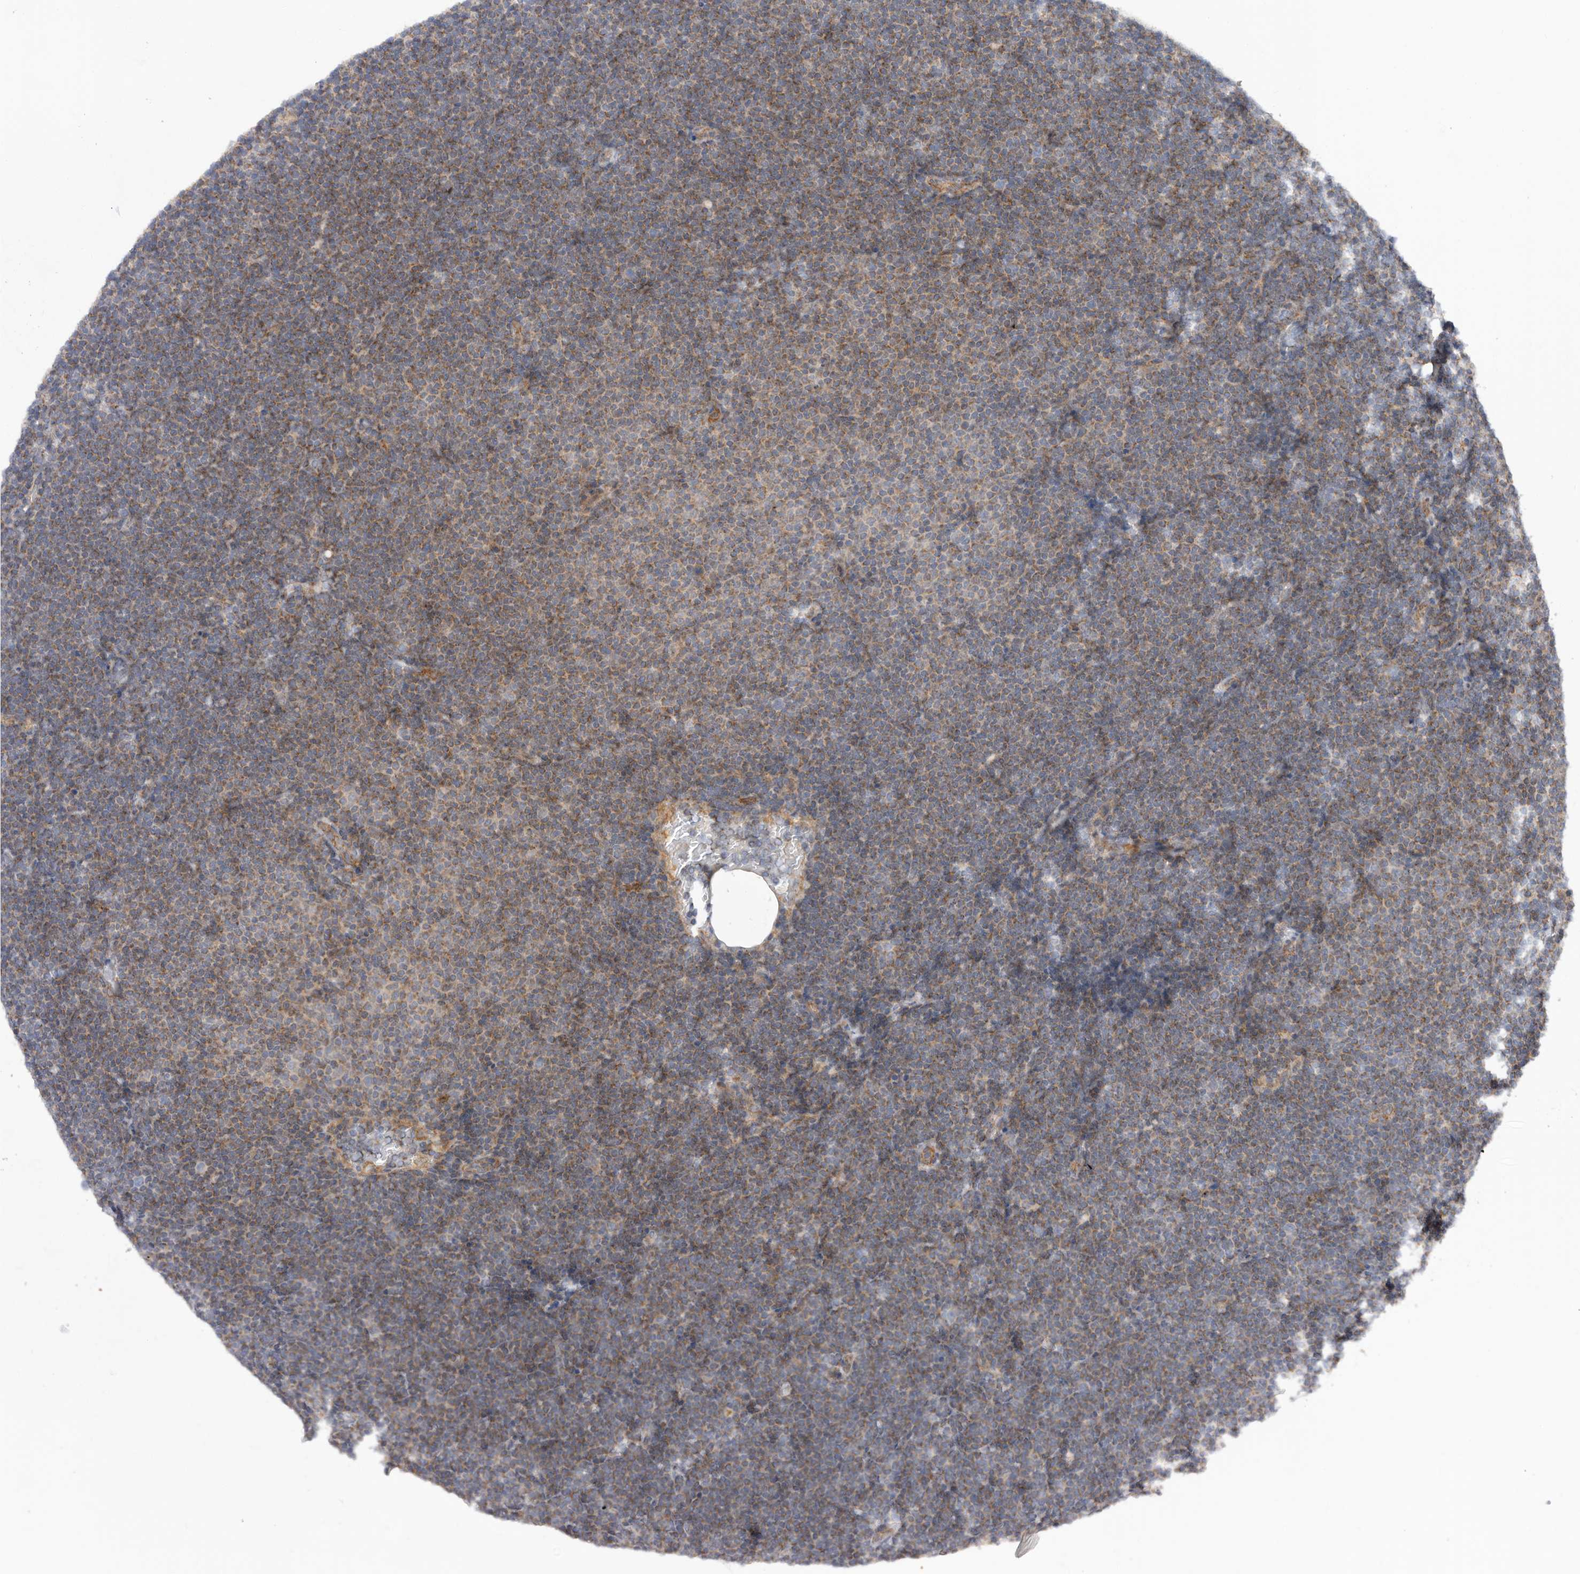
{"staining": {"intensity": "weak", "quantity": ">75%", "location": "cytoplasmic/membranous"}, "tissue": "lymphoma", "cell_type": "Tumor cells", "image_type": "cancer", "snomed": [{"axis": "morphology", "description": "Malignant lymphoma, non-Hodgkin's type, Low grade"}, {"axis": "topography", "description": "Lymph node"}], "caption": "Immunohistochemical staining of lymphoma reveals weak cytoplasmic/membranous protein positivity in approximately >75% of tumor cells.", "gene": "MTFR1L", "patient": {"sex": "female", "age": 53}}